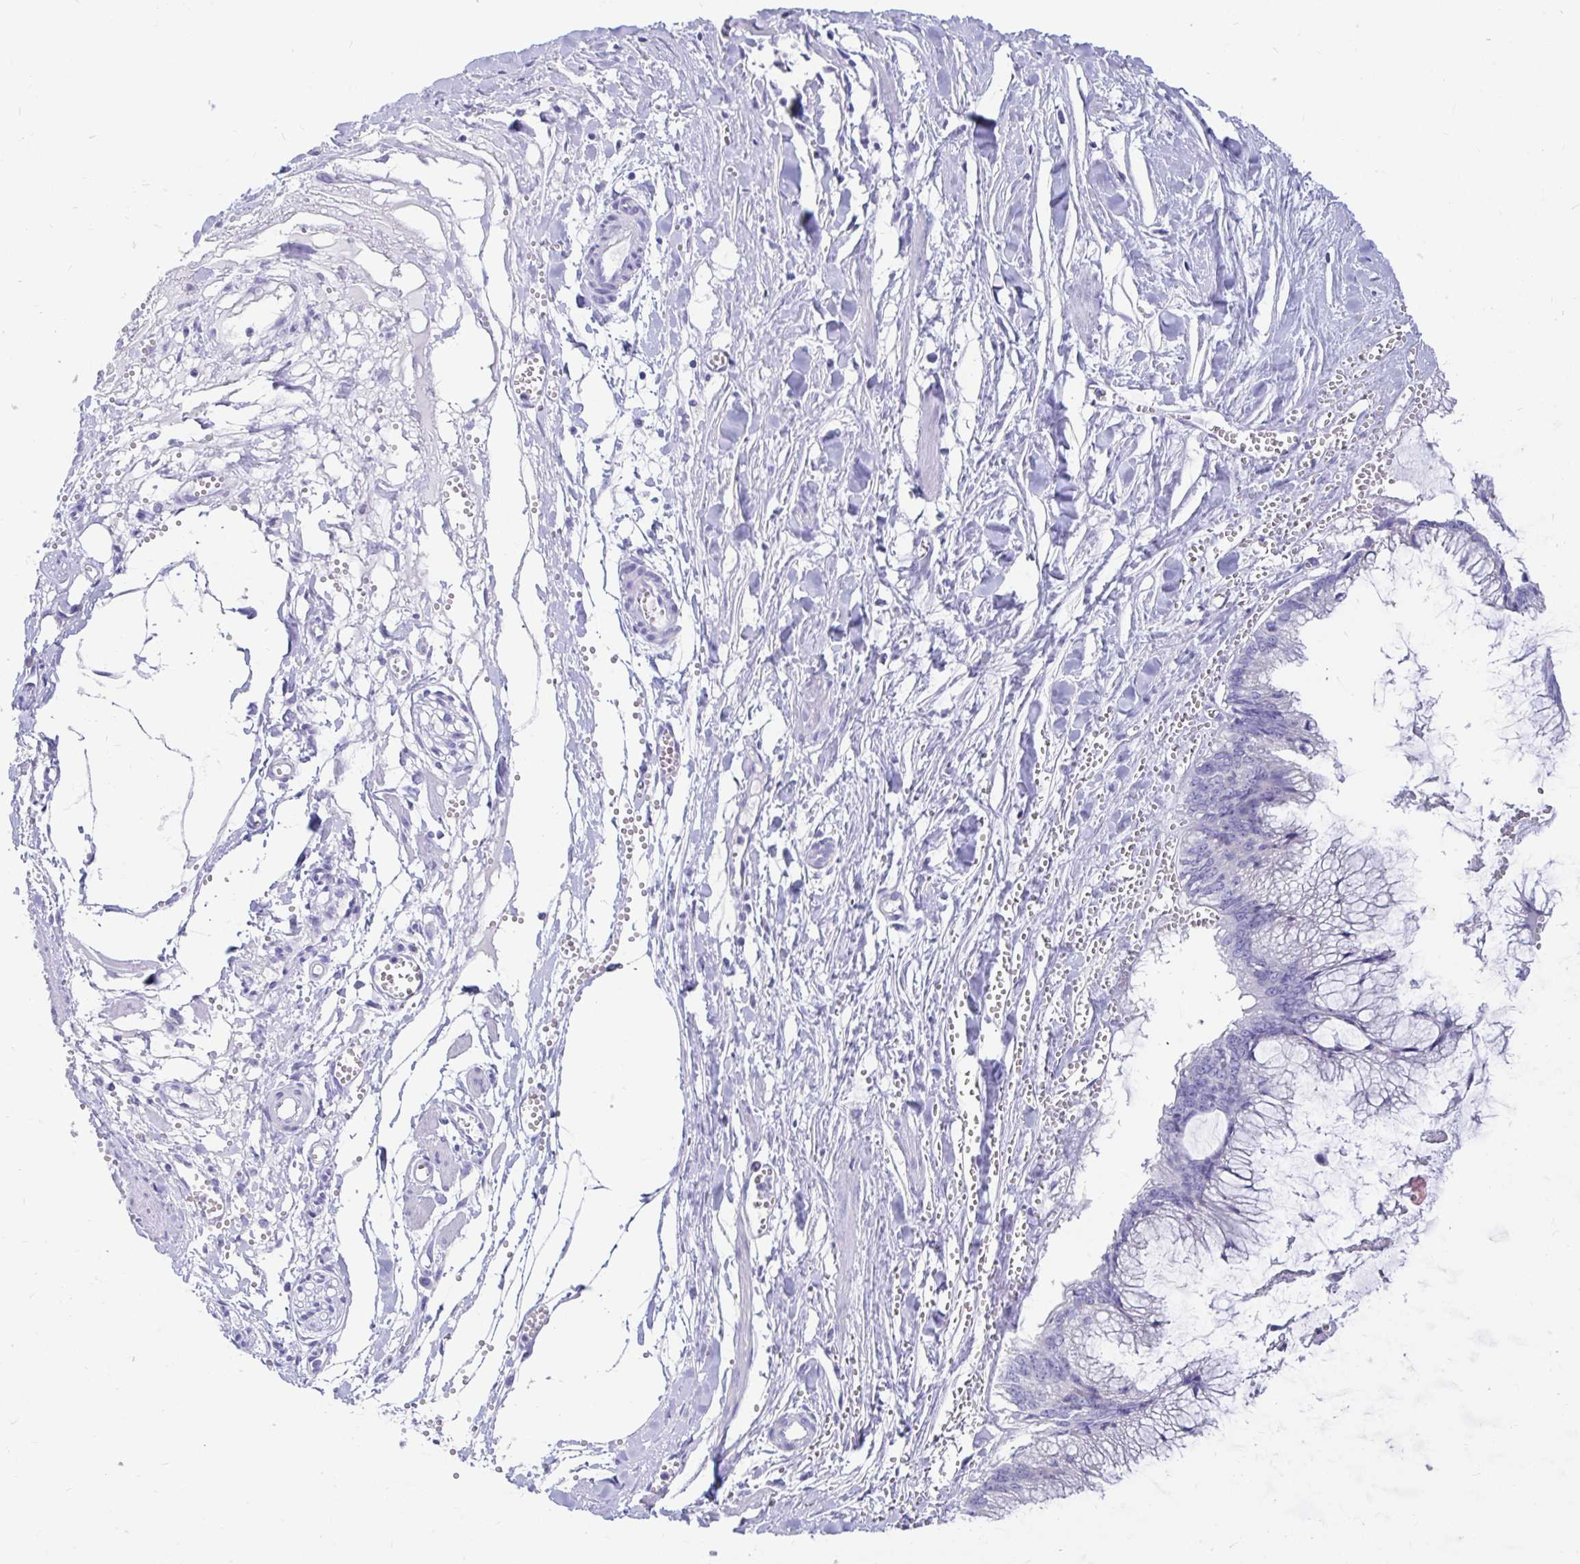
{"staining": {"intensity": "negative", "quantity": "none", "location": "none"}, "tissue": "ovarian cancer", "cell_type": "Tumor cells", "image_type": "cancer", "snomed": [{"axis": "morphology", "description": "Cystadenocarcinoma, mucinous, NOS"}, {"axis": "topography", "description": "Ovary"}], "caption": "Immunohistochemistry image of neoplastic tissue: ovarian cancer (mucinous cystadenocarcinoma) stained with DAB shows no significant protein staining in tumor cells.", "gene": "ZPBP2", "patient": {"sex": "female", "age": 44}}